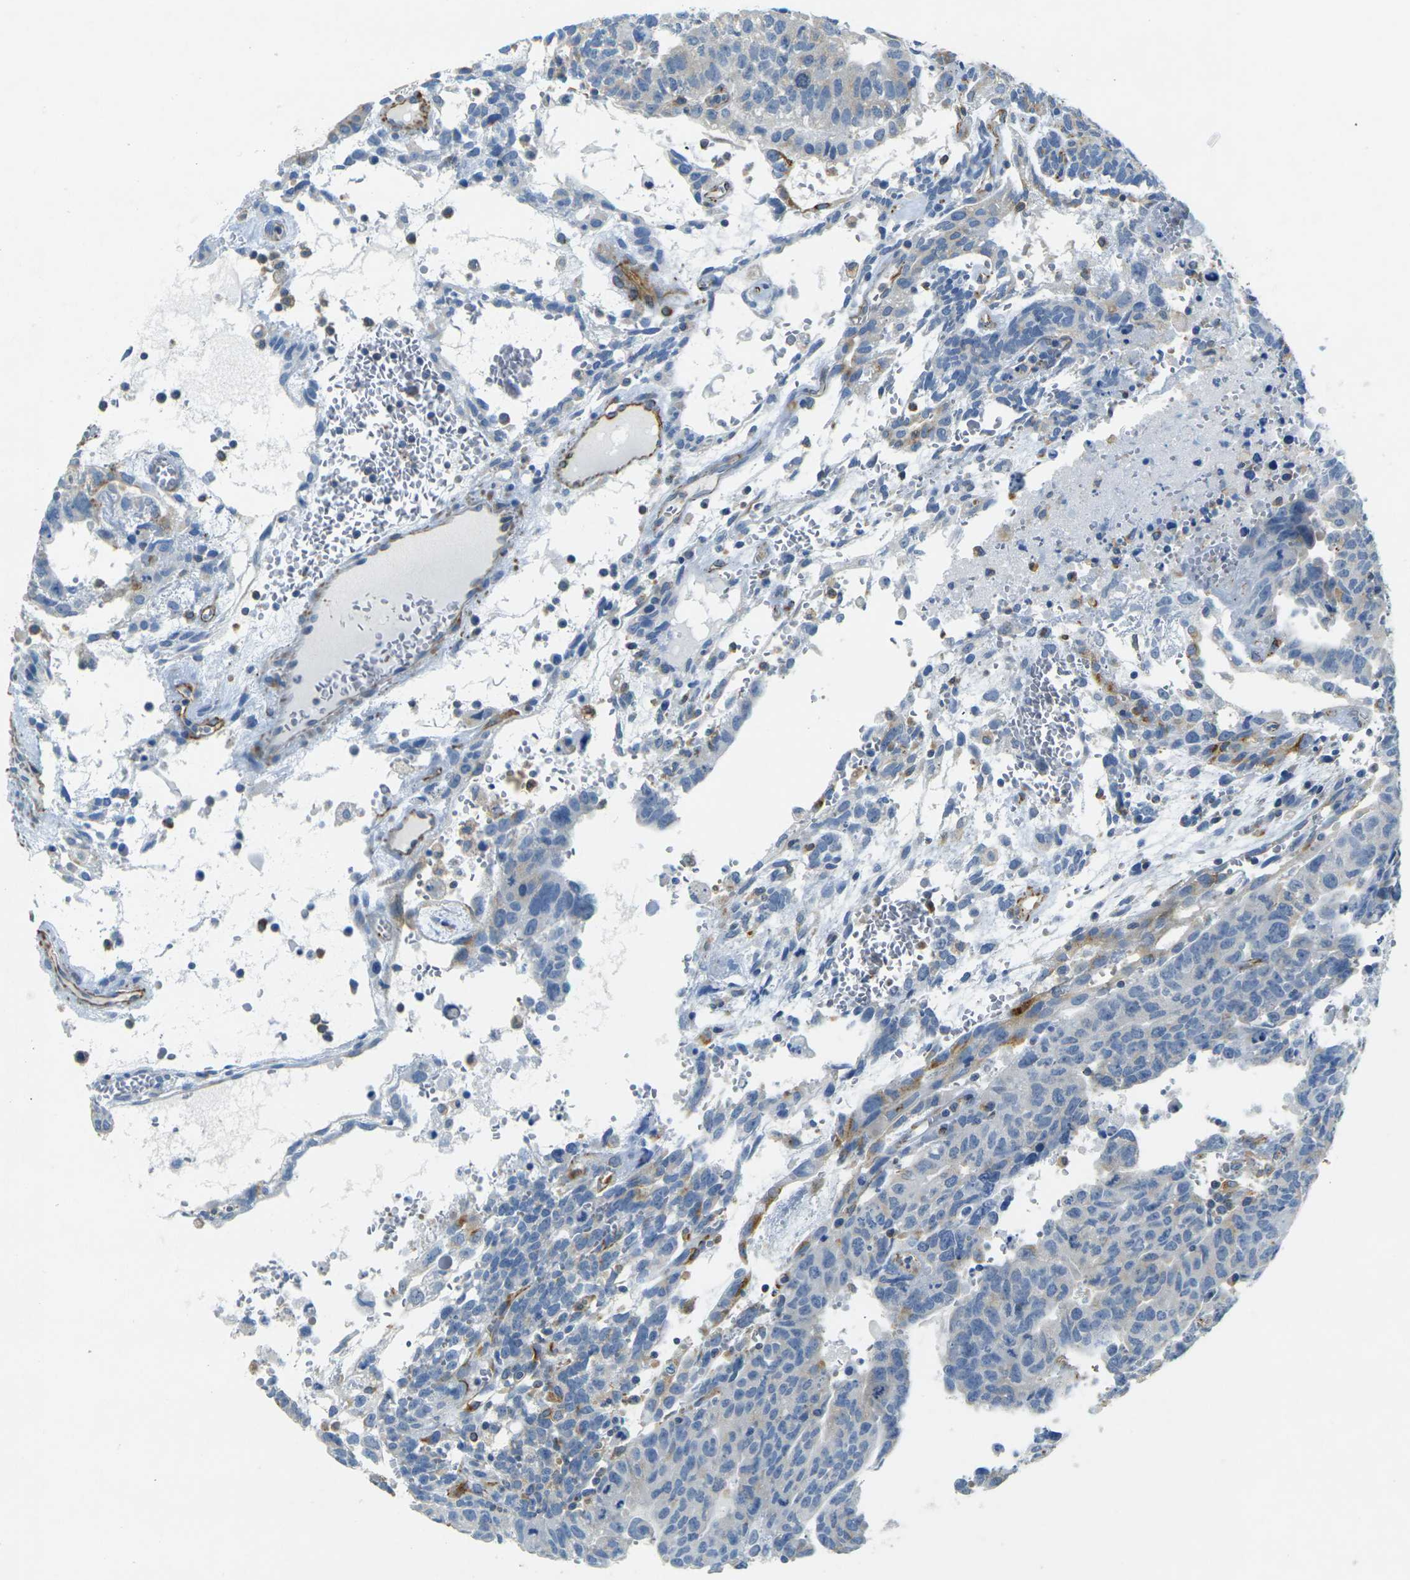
{"staining": {"intensity": "negative", "quantity": "none", "location": "none"}, "tissue": "testis cancer", "cell_type": "Tumor cells", "image_type": "cancer", "snomed": [{"axis": "morphology", "description": "Seminoma, NOS"}, {"axis": "morphology", "description": "Carcinoma, Embryonal, NOS"}, {"axis": "topography", "description": "Testis"}], "caption": "Histopathology image shows no significant protein expression in tumor cells of testis cancer (embryonal carcinoma).", "gene": "SORT1", "patient": {"sex": "male", "age": 52}}